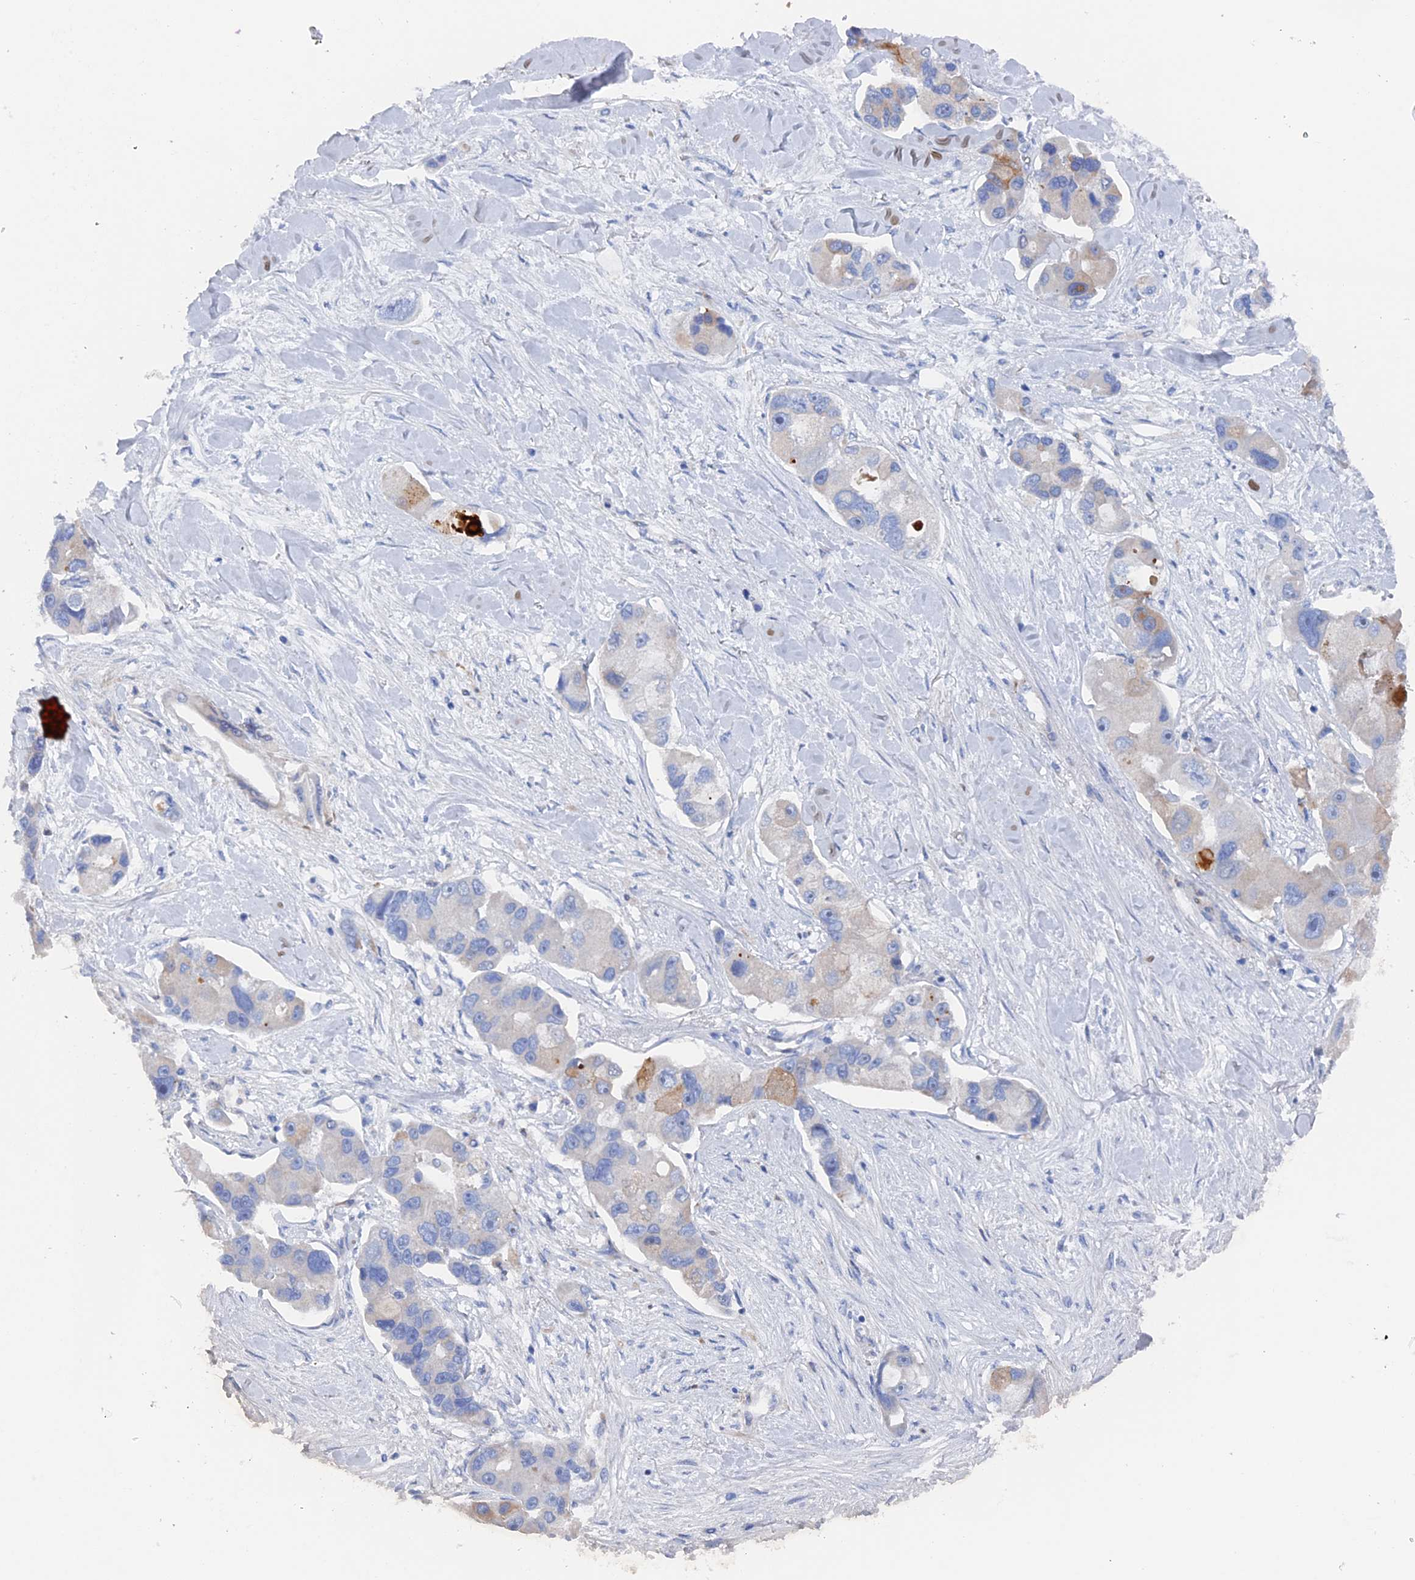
{"staining": {"intensity": "negative", "quantity": "none", "location": "none"}, "tissue": "lung cancer", "cell_type": "Tumor cells", "image_type": "cancer", "snomed": [{"axis": "morphology", "description": "Adenocarcinoma, NOS"}, {"axis": "topography", "description": "Lung"}], "caption": "Micrograph shows no protein expression in tumor cells of lung cancer (adenocarcinoma) tissue.", "gene": "COG7", "patient": {"sex": "female", "age": 54}}